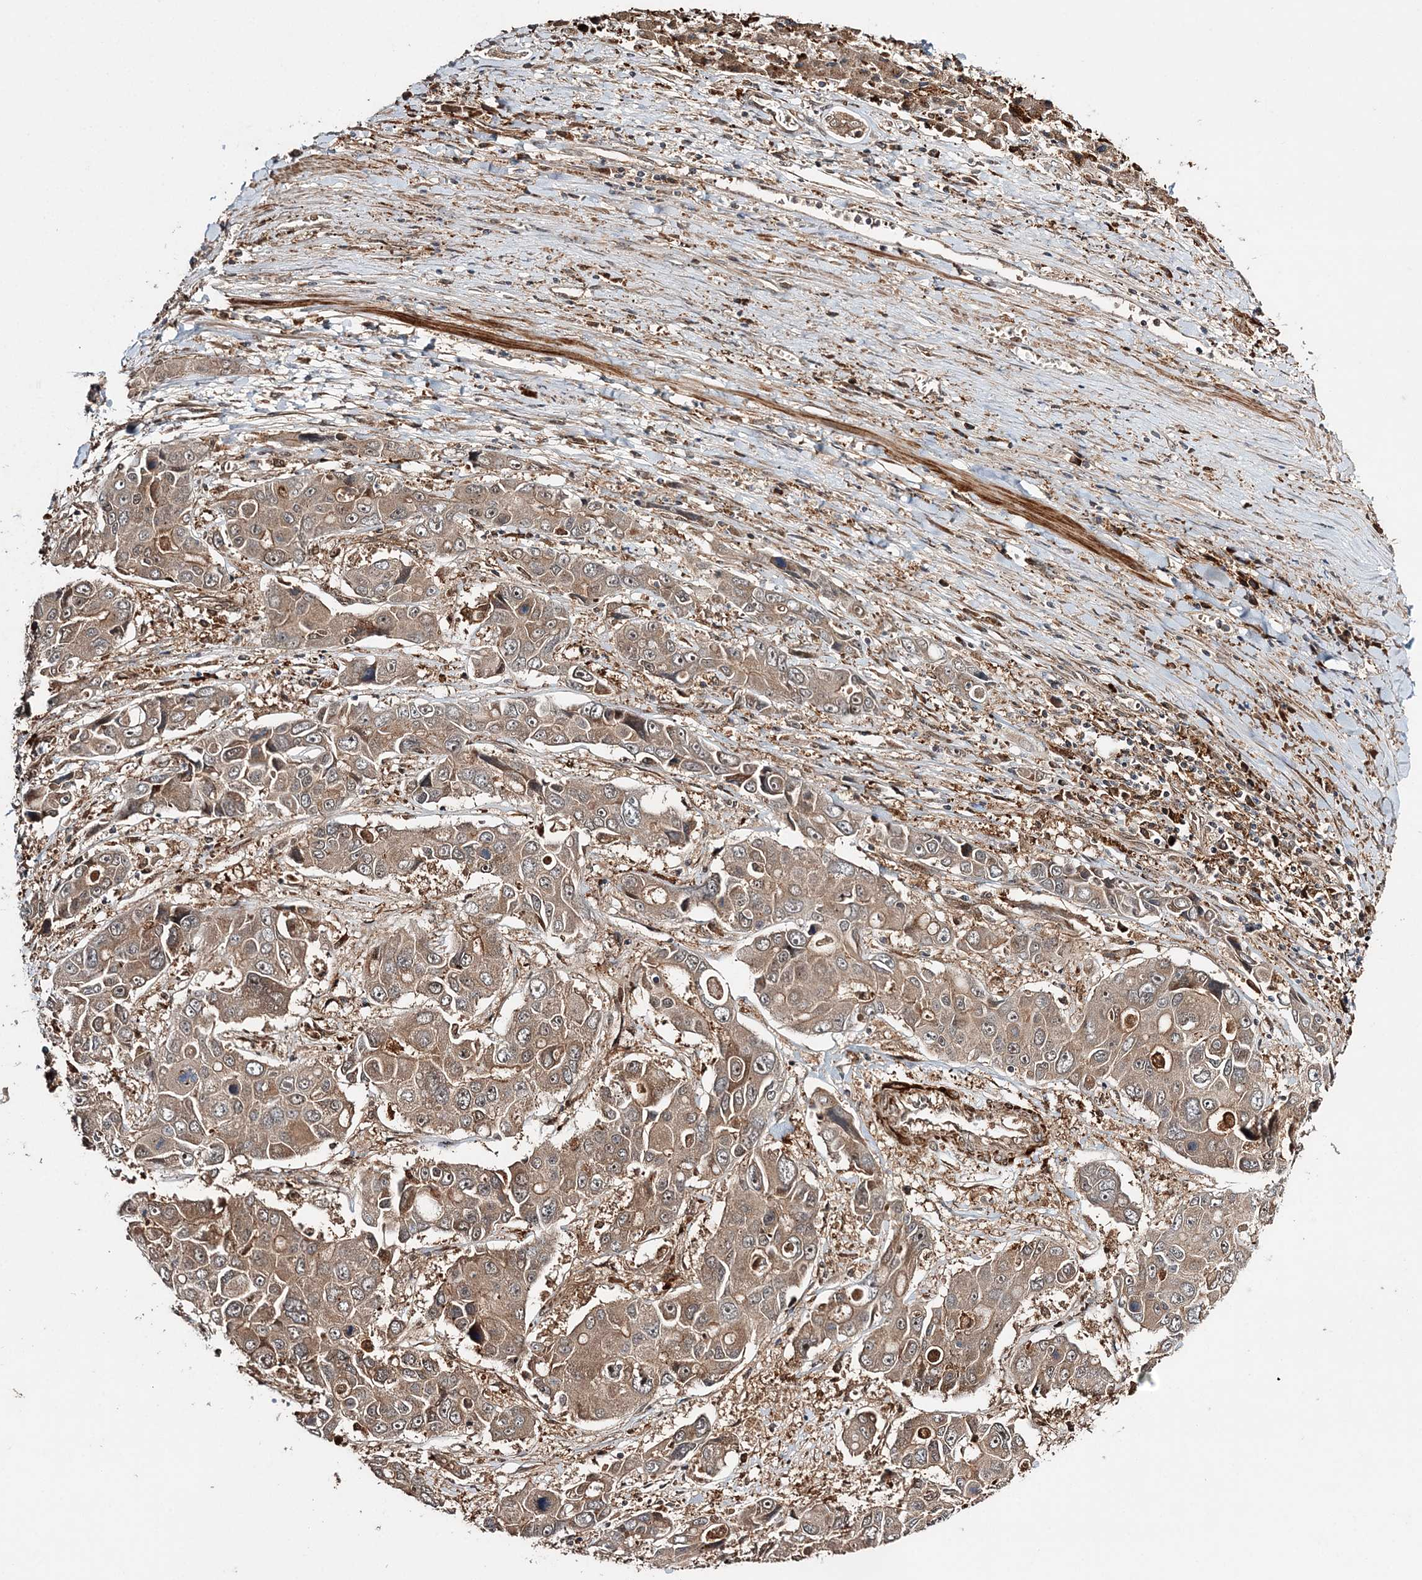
{"staining": {"intensity": "moderate", "quantity": ">75%", "location": "cytoplasmic/membranous"}, "tissue": "liver cancer", "cell_type": "Tumor cells", "image_type": "cancer", "snomed": [{"axis": "morphology", "description": "Cholangiocarcinoma"}, {"axis": "topography", "description": "Liver"}], "caption": "Approximately >75% of tumor cells in human liver cancer display moderate cytoplasmic/membranous protein expression as visualized by brown immunohistochemical staining.", "gene": "UBTD2", "patient": {"sex": "male", "age": 67}}